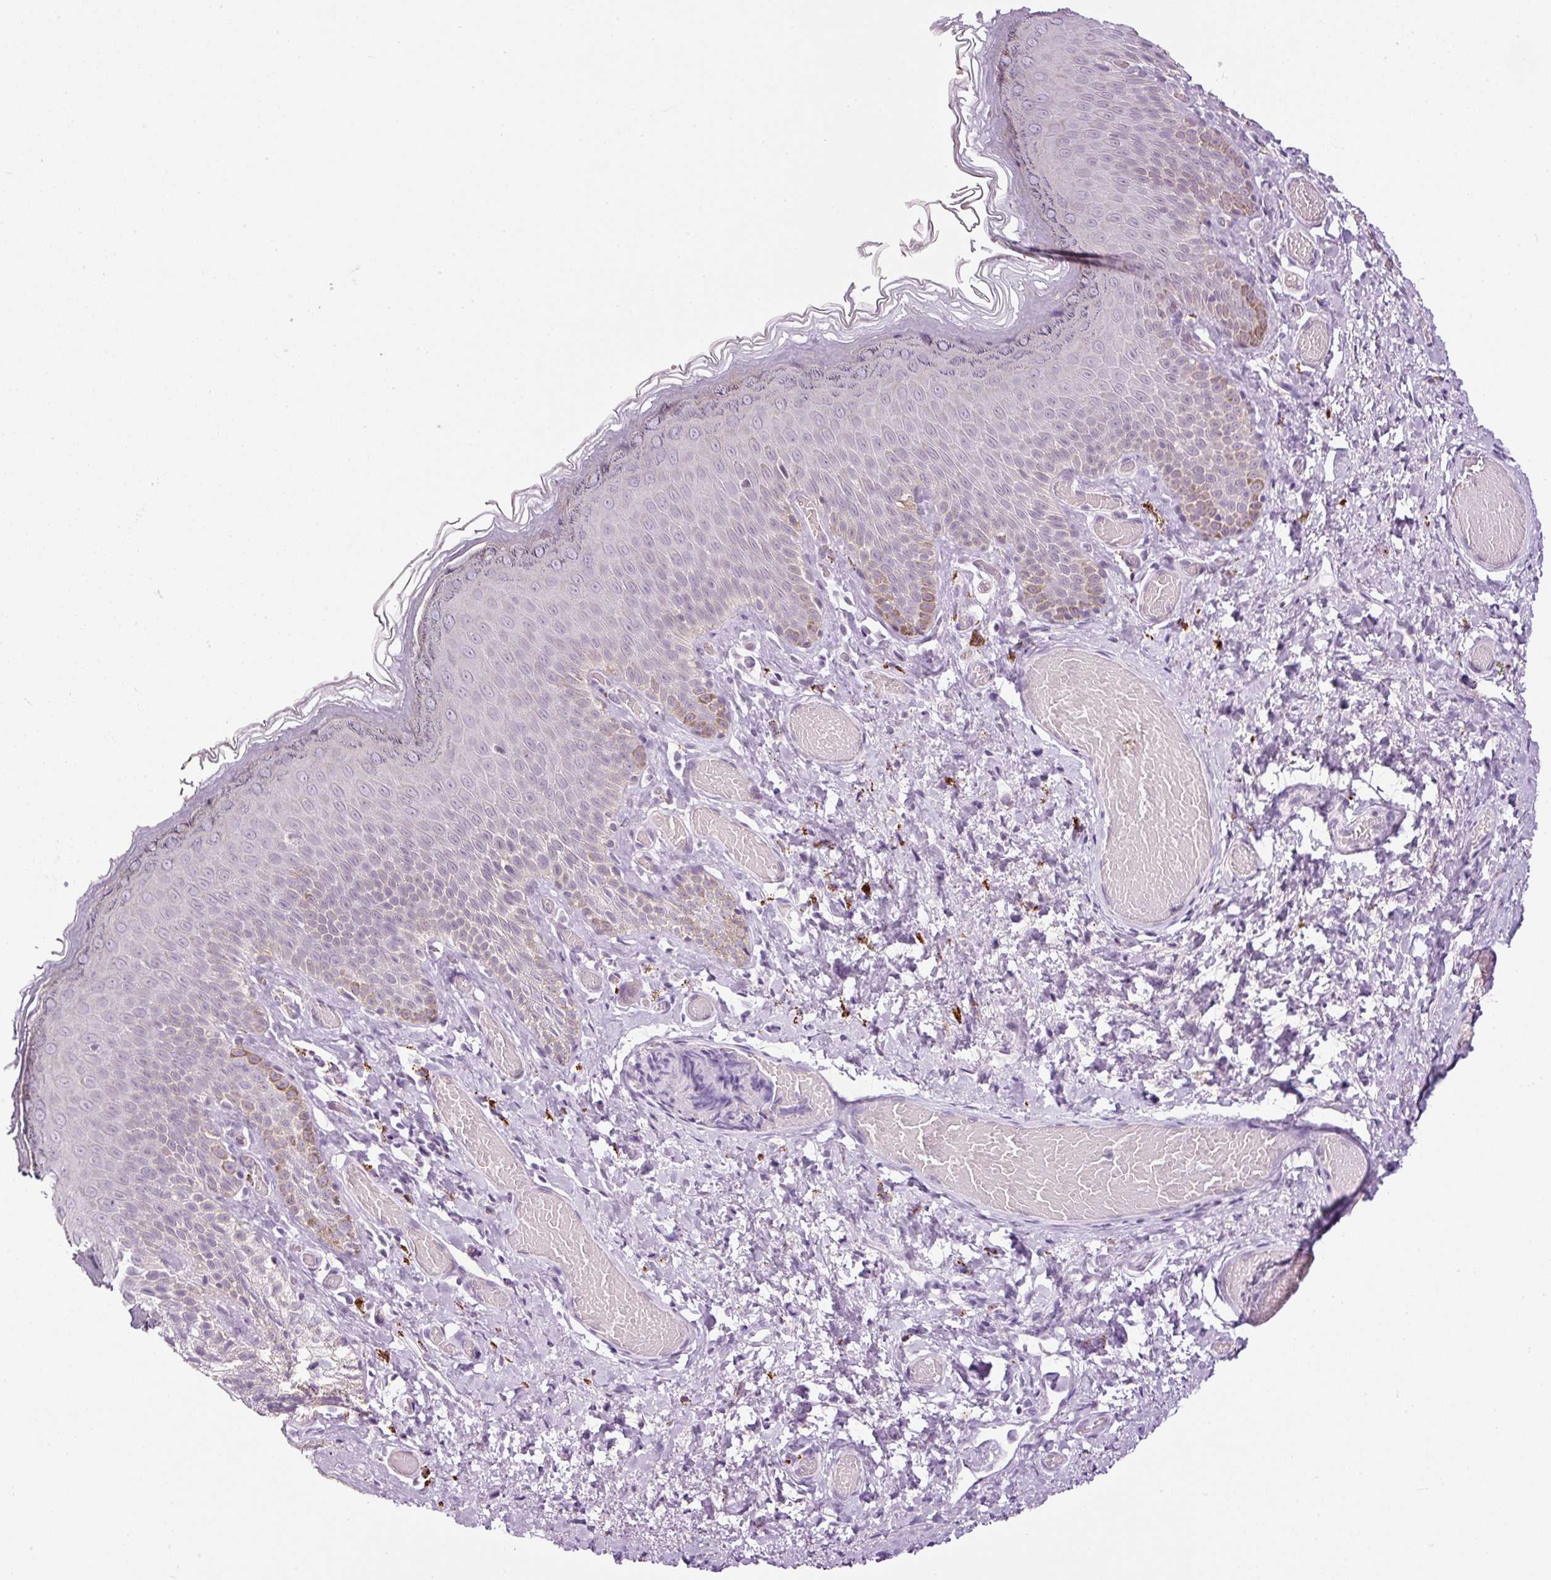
{"staining": {"intensity": "negative", "quantity": "none", "location": "none"}, "tissue": "skin", "cell_type": "Epidermal cells", "image_type": "normal", "snomed": [{"axis": "morphology", "description": "Normal tissue, NOS"}, {"axis": "topography", "description": "Anal"}], "caption": "This is an immunohistochemistry photomicrograph of unremarkable human skin. There is no staining in epidermal cells.", "gene": "ZNF639", "patient": {"sex": "female", "age": 40}}